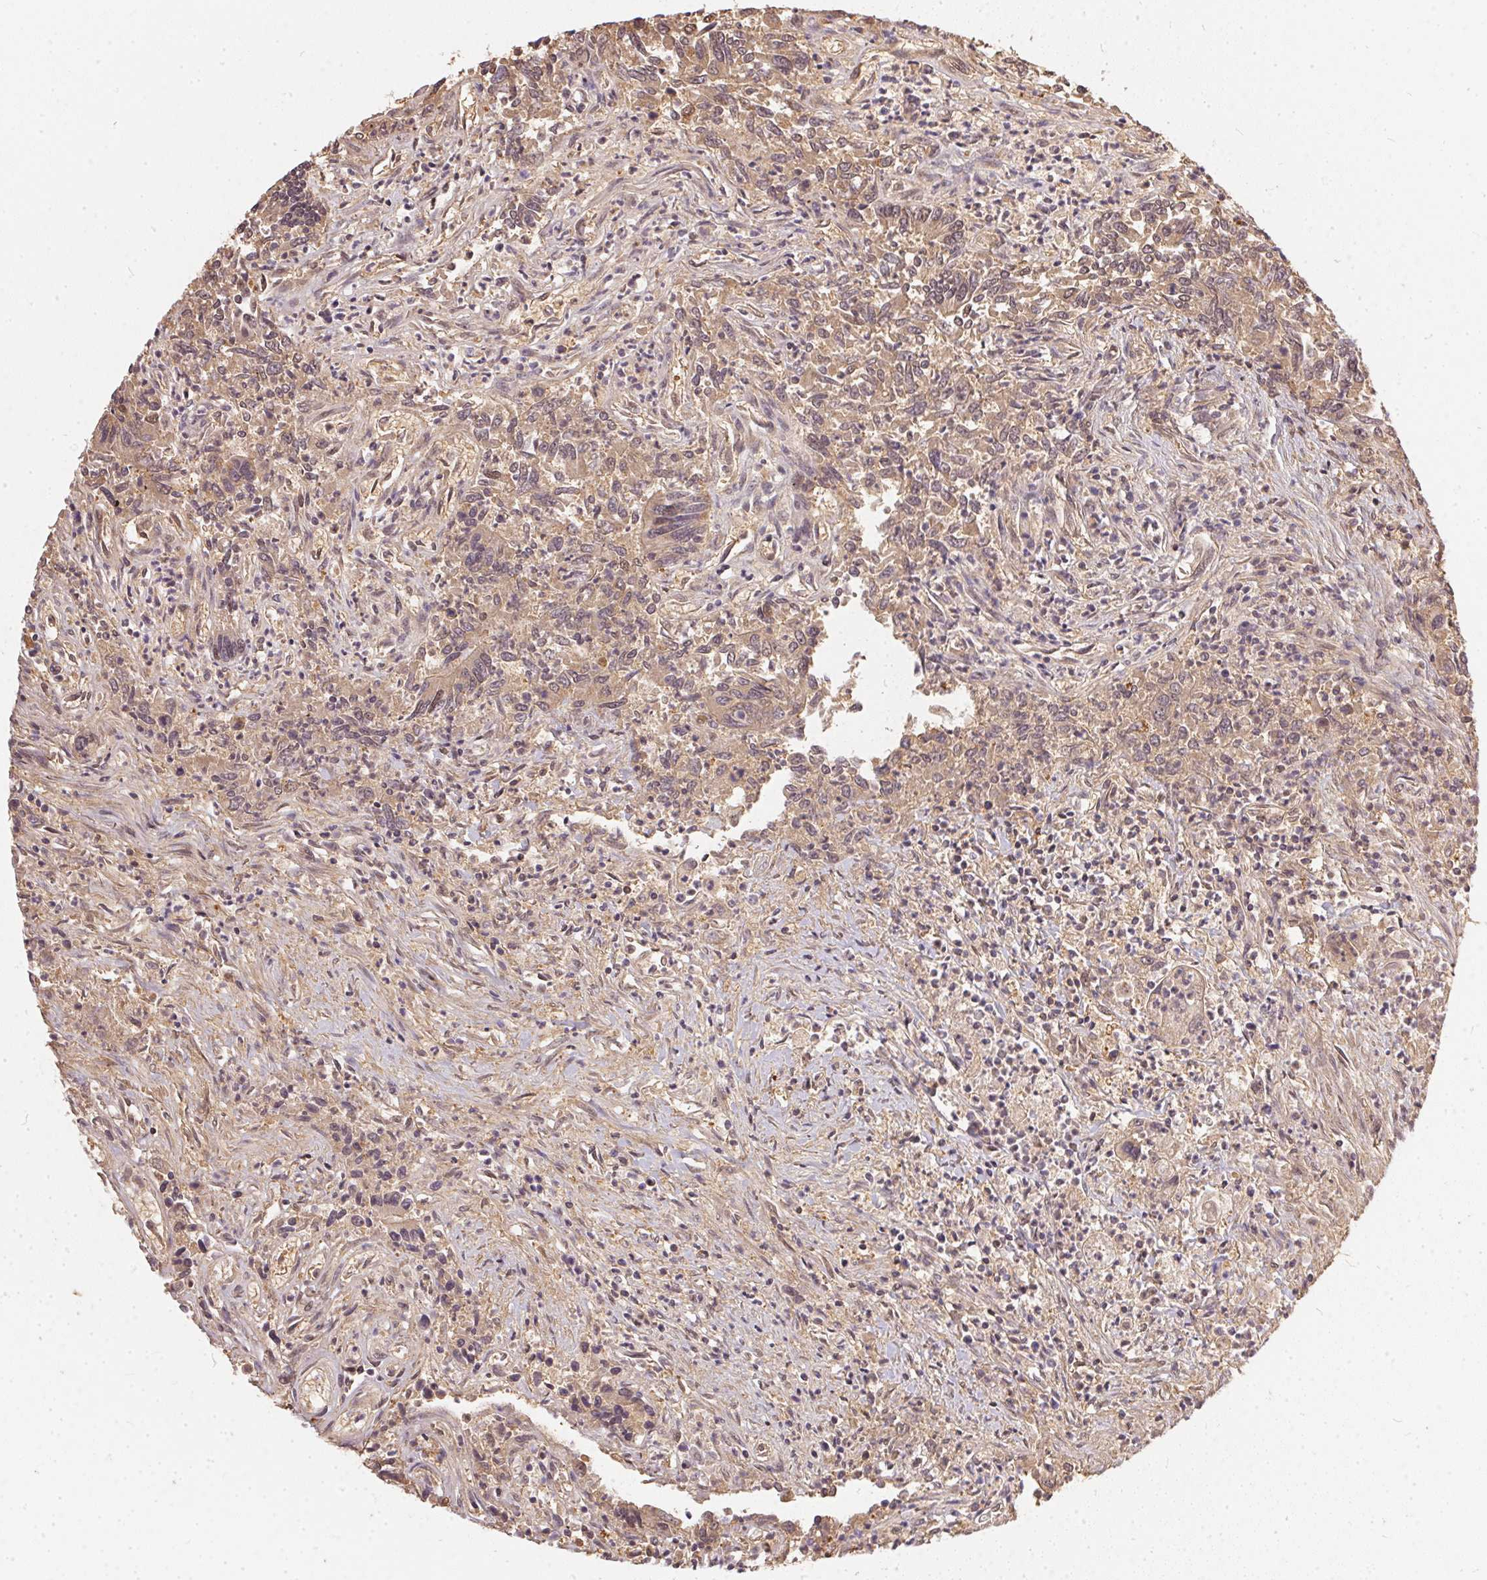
{"staining": {"intensity": "weak", "quantity": "<25%", "location": "cytoplasmic/membranous"}, "tissue": "colorectal cancer", "cell_type": "Tumor cells", "image_type": "cancer", "snomed": [{"axis": "morphology", "description": "Adenocarcinoma, NOS"}, {"axis": "topography", "description": "Colon"}], "caption": "Immunohistochemistry micrograph of neoplastic tissue: colorectal cancer (adenocarcinoma) stained with DAB shows no significant protein expression in tumor cells.", "gene": "BLMH", "patient": {"sex": "female", "age": 67}}